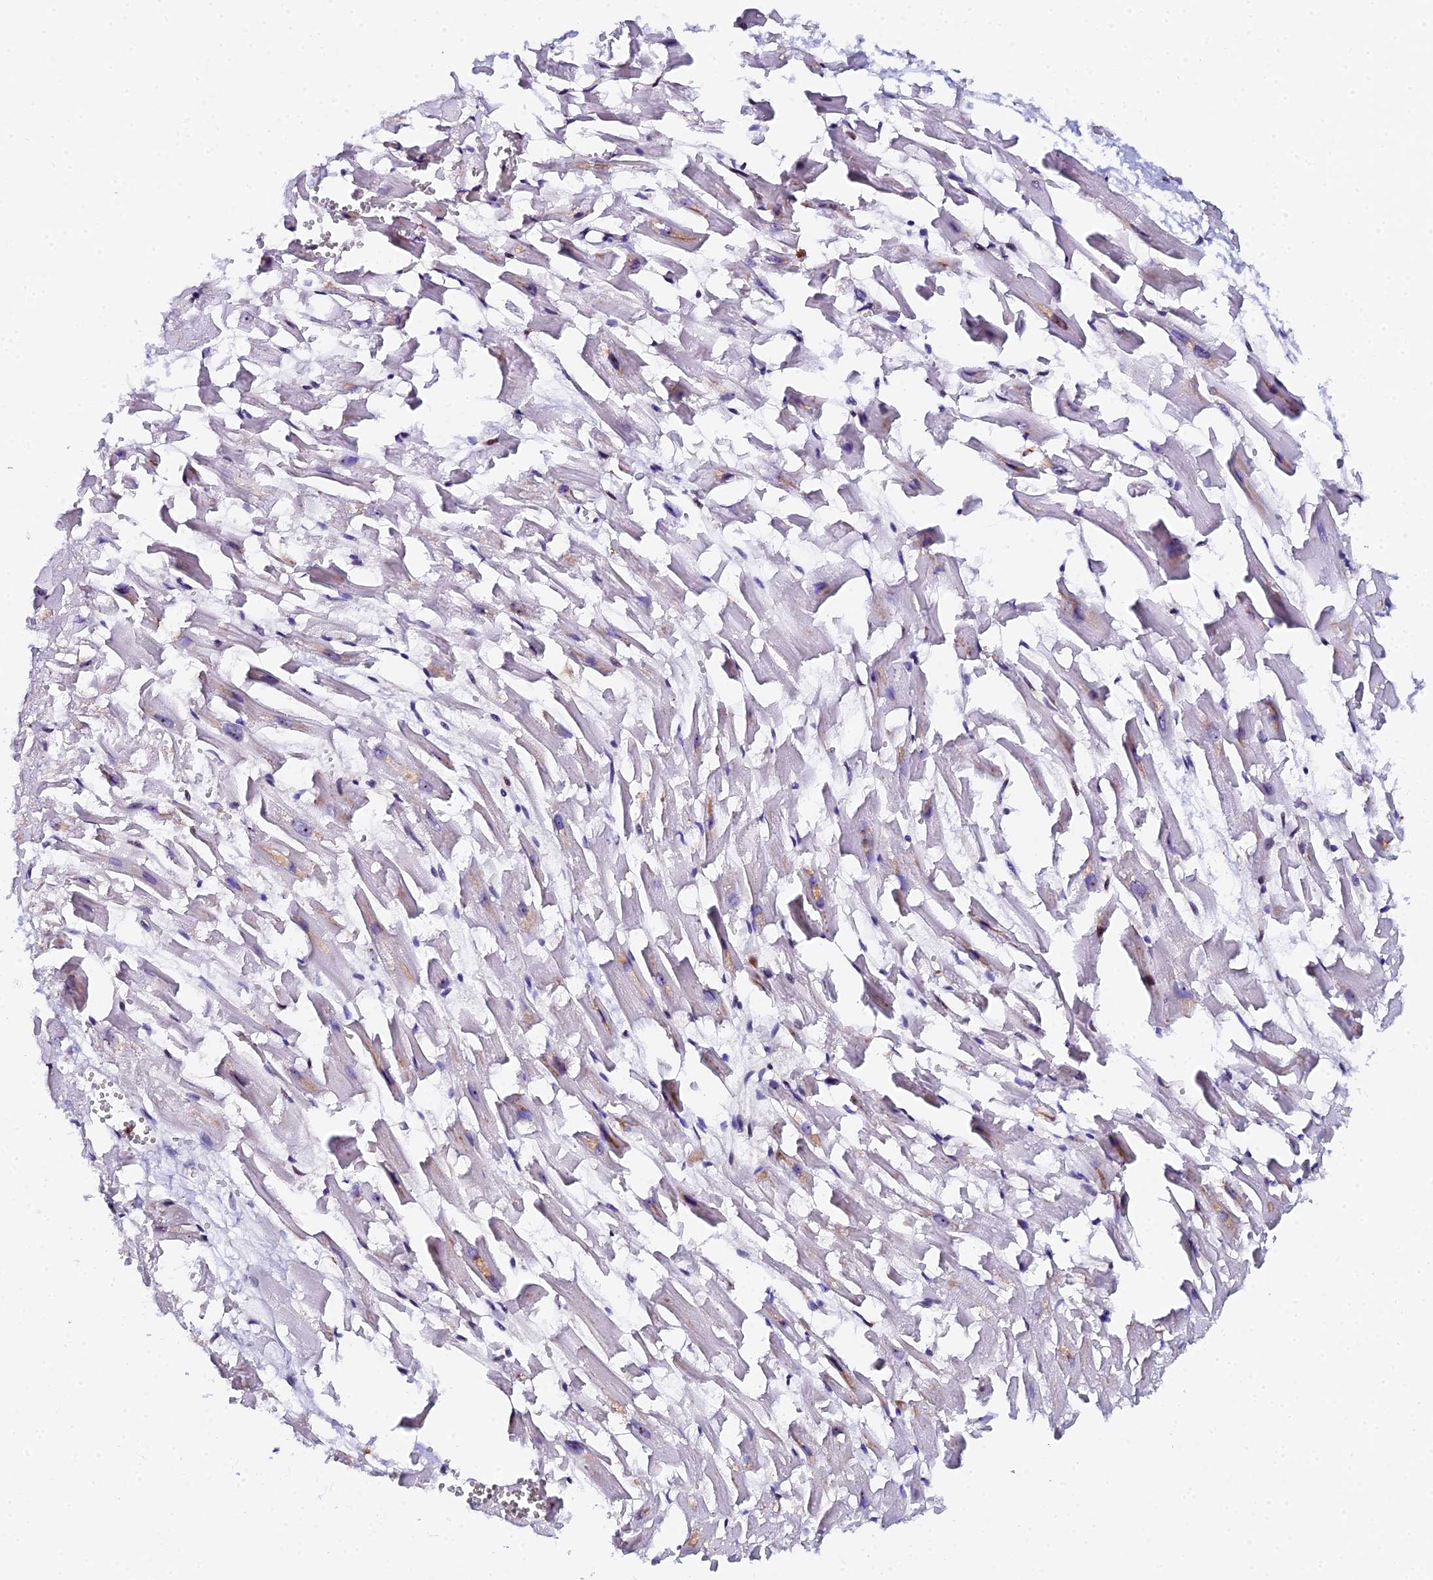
{"staining": {"intensity": "weak", "quantity": "25%-75%", "location": "nuclear"}, "tissue": "heart muscle", "cell_type": "Cardiomyocytes", "image_type": "normal", "snomed": [{"axis": "morphology", "description": "Normal tissue, NOS"}, {"axis": "topography", "description": "Heart"}], "caption": "The photomicrograph exhibits staining of normal heart muscle, revealing weak nuclear protein positivity (brown color) within cardiomyocytes. (DAB (3,3'-diaminobenzidine) = brown stain, brightfield microscopy at high magnification).", "gene": "TIFA", "patient": {"sex": "female", "age": 64}}